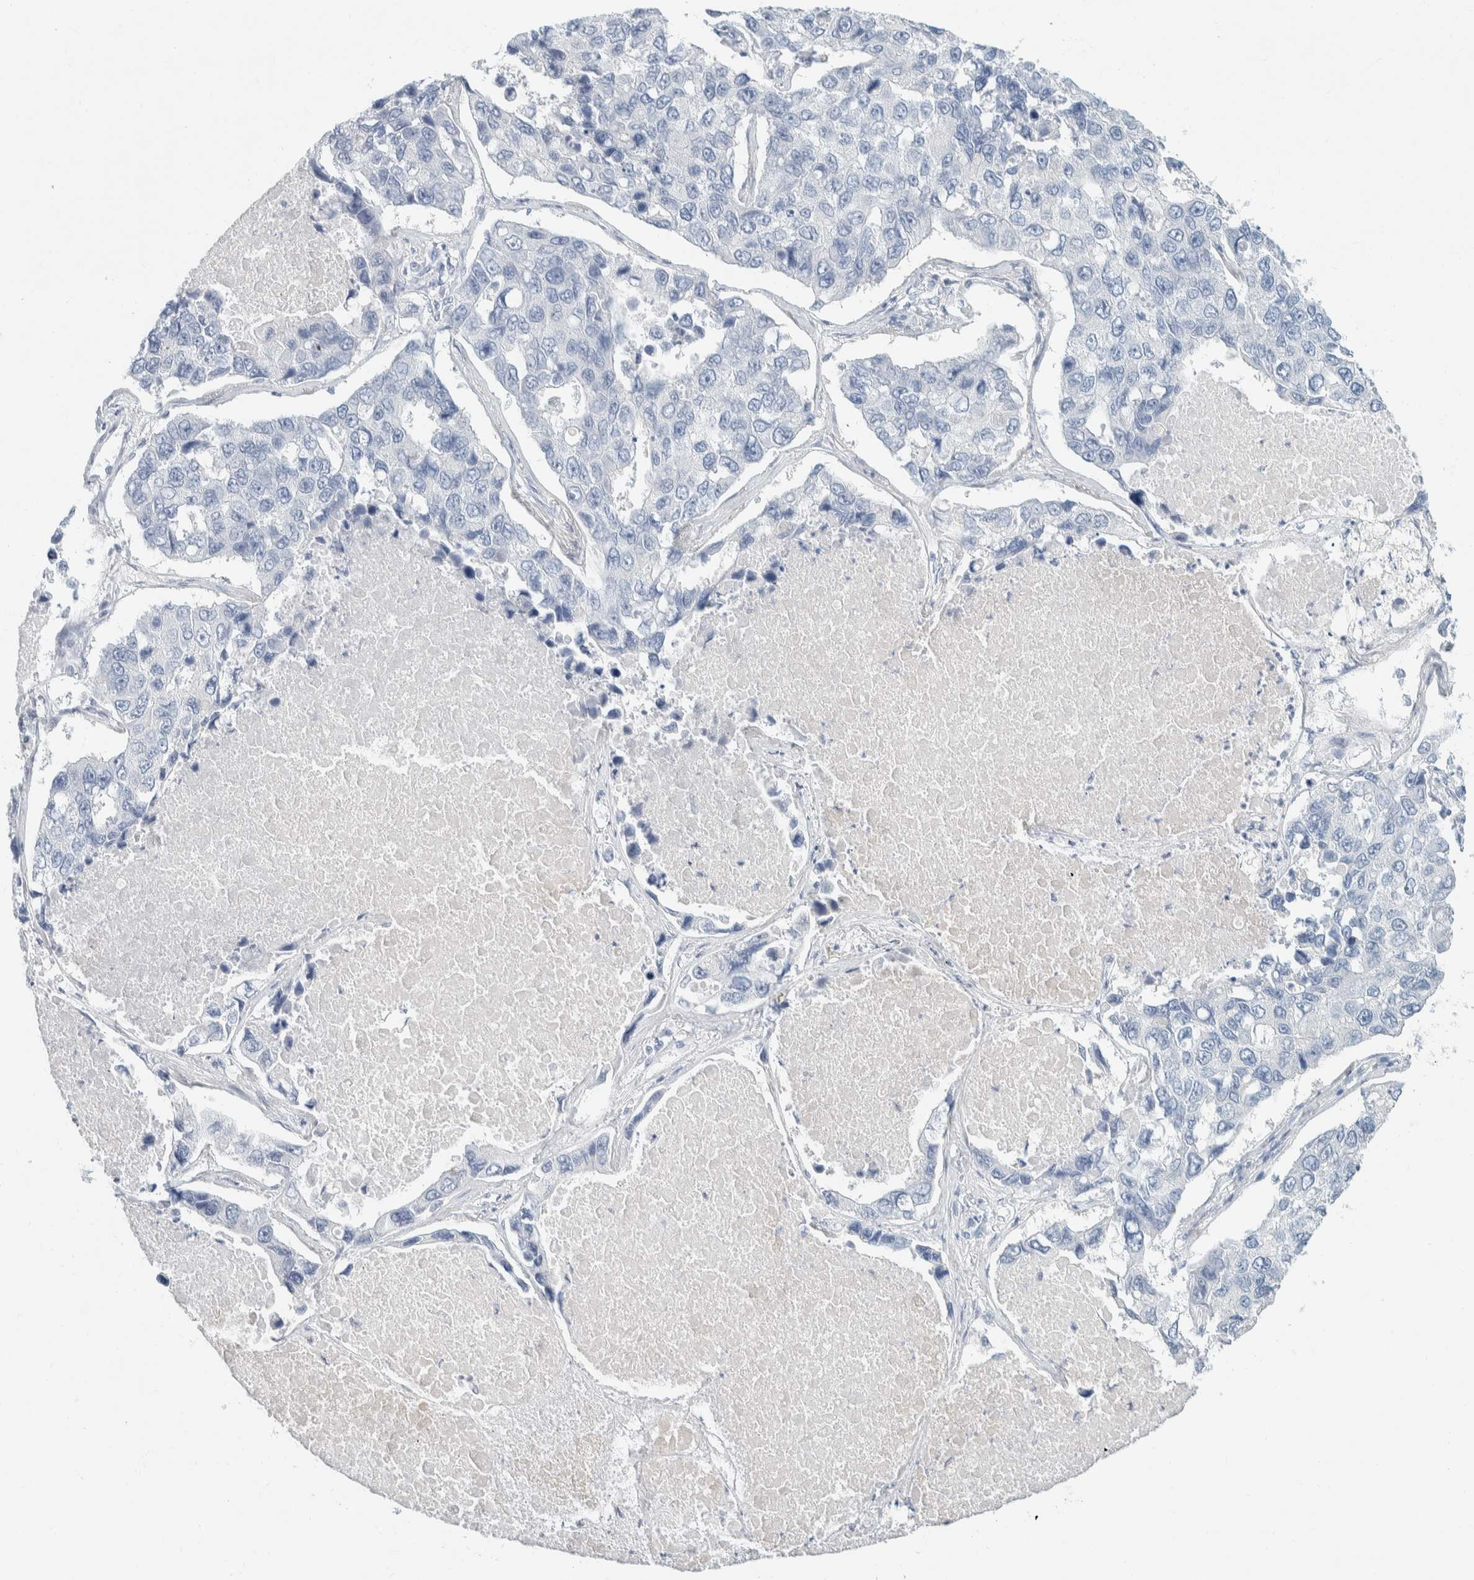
{"staining": {"intensity": "negative", "quantity": "none", "location": "none"}, "tissue": "lung cancer", "cell_type": "Tumor cells", "image_type": "cancer", "snomed": [{"axis": "morphology", "description": "Adenocarcinoma, NOS"}, {"axis": "topography", "description": "Lung"}], "caption": "Micrograph shows no significant protein expression in tumor cells of lung cancer (adenocarcinoma).", "gene": "ALOX12B", "patient": {"sex": "male", "age": 64}}